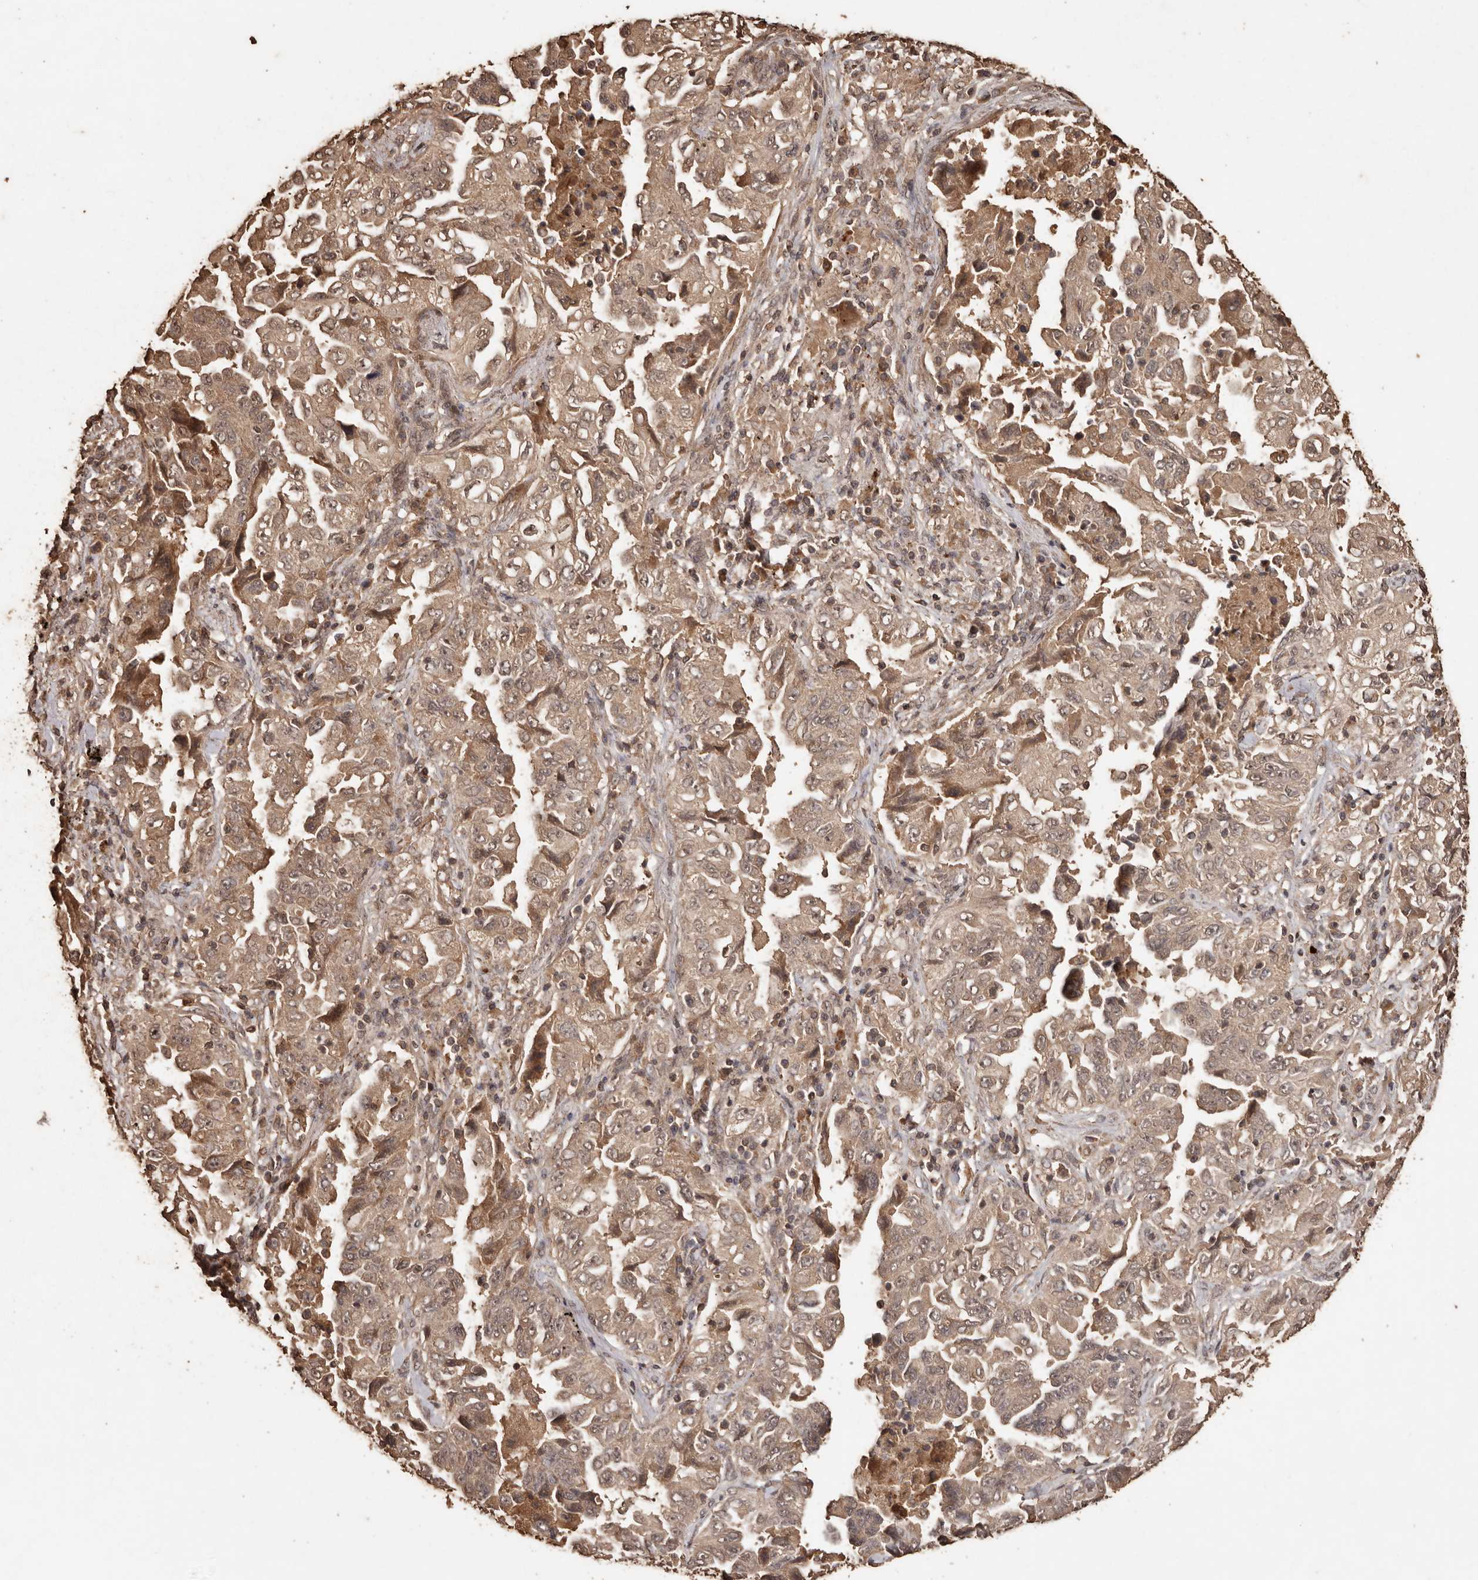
{"staining": {"intensity": "weak", "quantity": ">75%", "location": "cytoplasmic/membranous"}, "tissue": "lung cancer", "cell_type": "Tumor cells", "image_type": "cancer", "snomed": [{"axis": "morphology", "description": "Adenocarcinoma, NOS"}, {"axis": "topography", "description": "Lung"}], "caption": "A high-resolution image shows immunohistochemistry (IHC) staining of lung adenocarcinoma, which reveals weak cytoplasmic/membranous positivity in about >75% of tumor cells.", "gene": "PKDCC", "patient": {"sex": "female", "age": 51}}